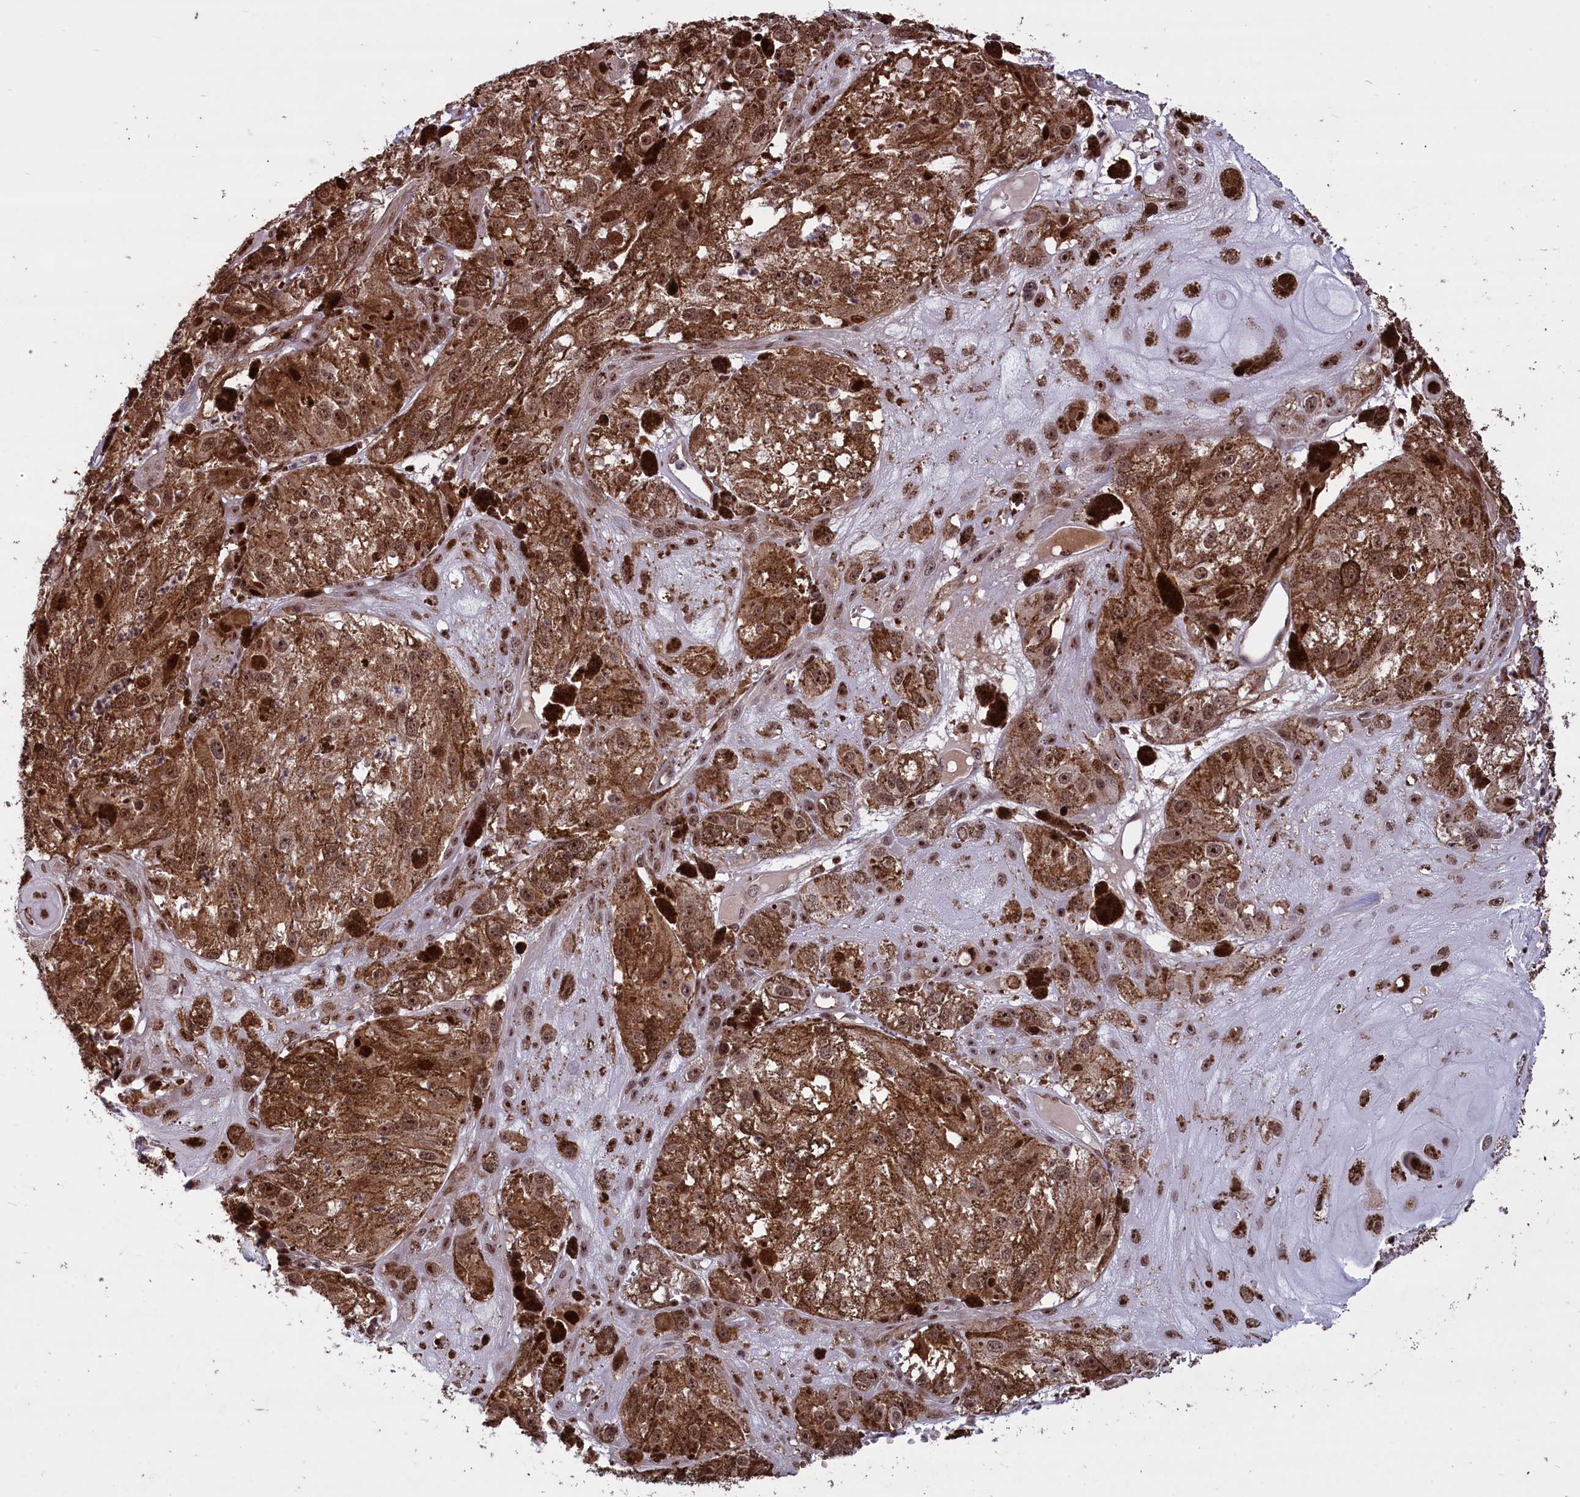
{"staining": {"intensity": "moderate", "quantity": ">75%", "location": "cytoplasmic/membranous,nuclear"}, "tissue": "melanoma", "cell_type": "Tumor cells", "image_type": "cancer", "snomed": [{"axis": "morphology", "description": "Malignant melanoma, NOS"}, {"axis": "topography", "description": "Skin"}], "caption": "Immunohistochemistry (DAB (3,3'-diaminobenzidine)) staining of malignant melanoma displays moderate cytoplasmic/membranous and nuclear protein positivity in approximately >75% of tumor cells.", "gene": "SHFL", "patient": {"sex": "male", "age": 88}}